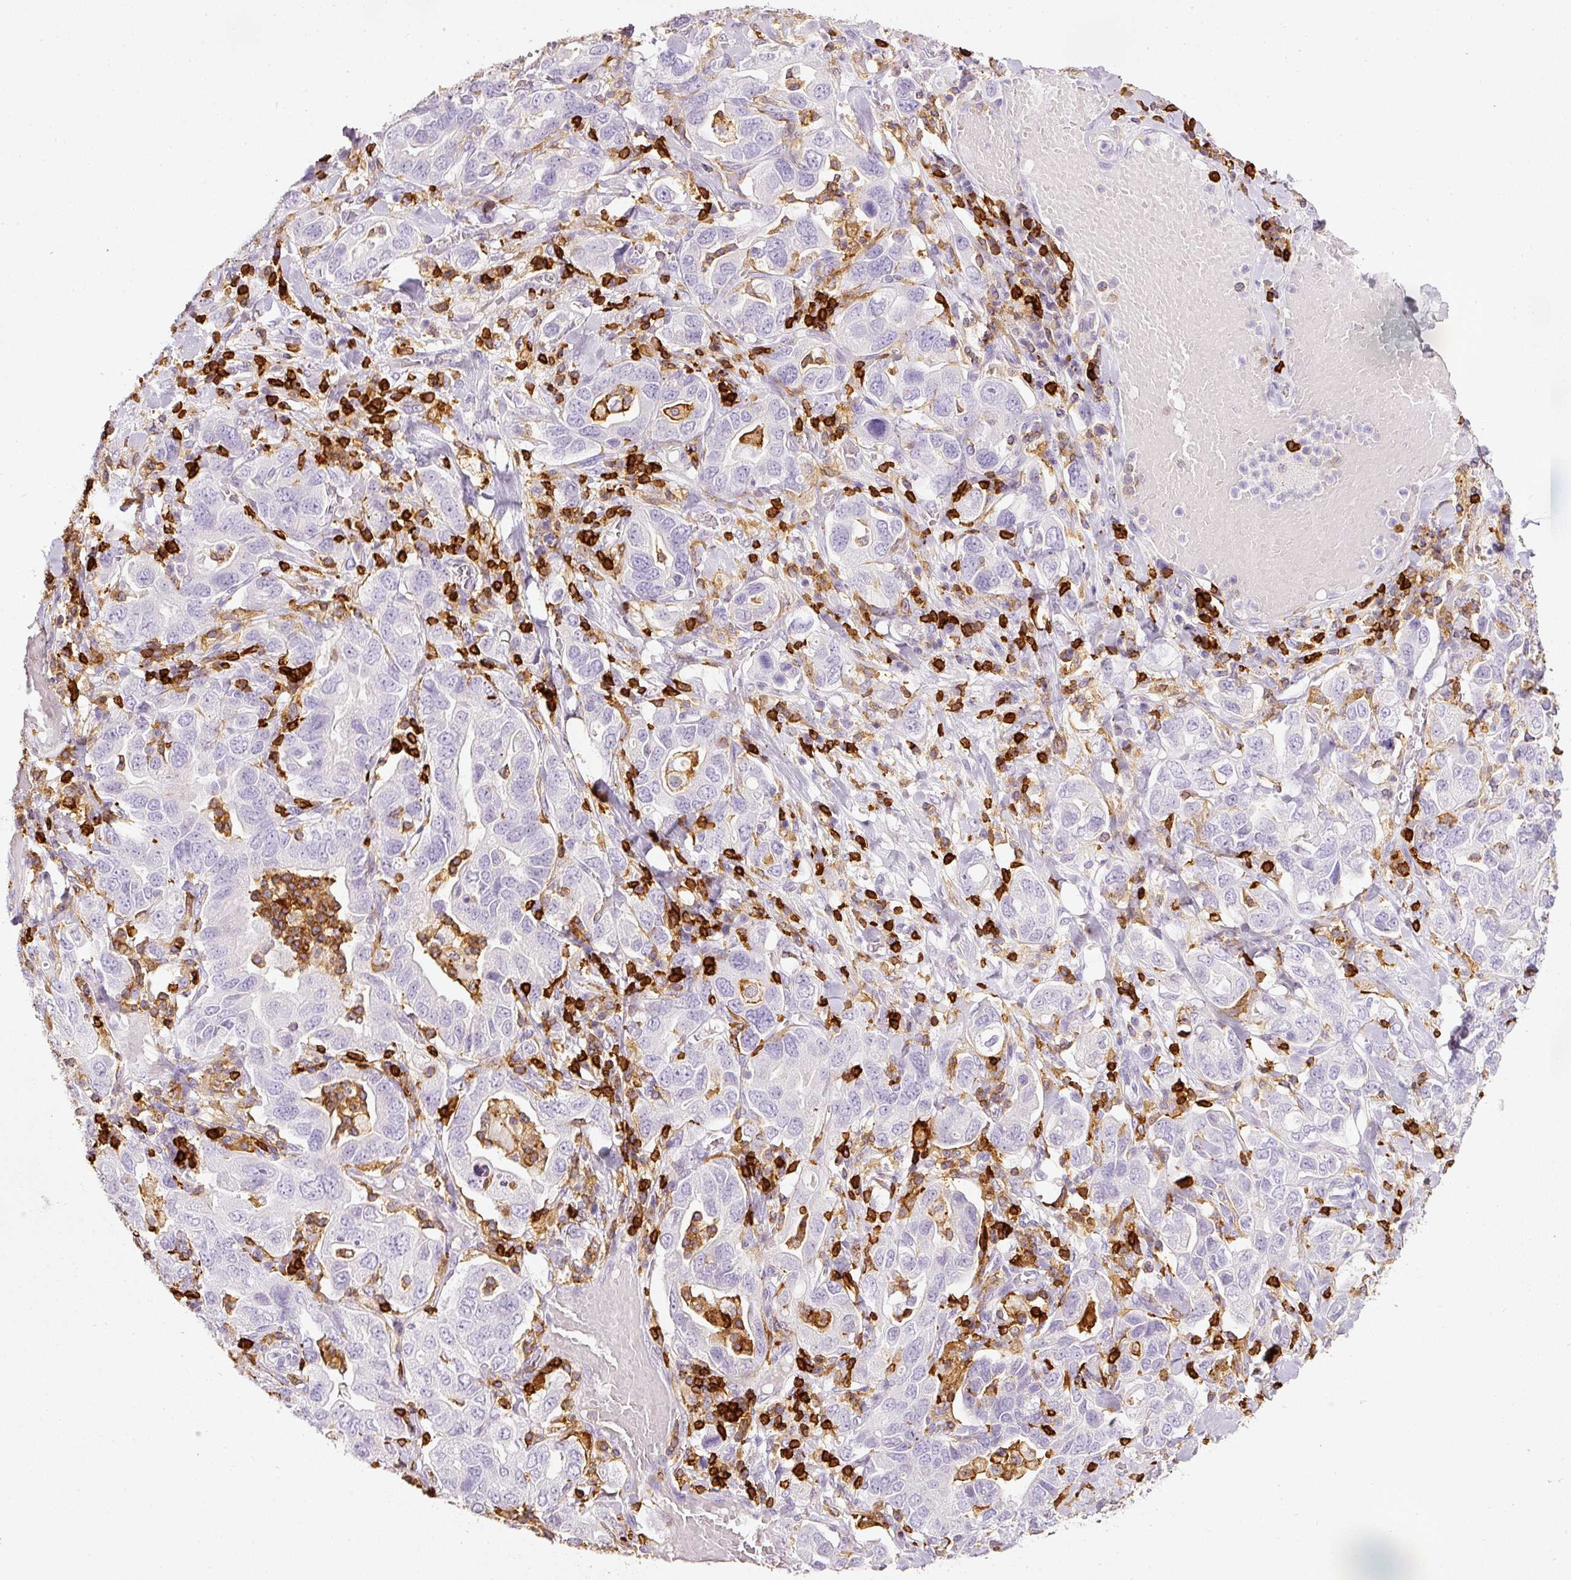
{"staining": {"intensity": "negative", "quantity": "none", "location": "none"}, "tissue": "stomach cancer", "cell_type": "Tumor cells", "image_type": "cancer", "snomed": [{"axis": "morphology", "description": "Adenocarcinoma, NOS"}, {"axis": "topography", "description": "Stomach, upper"}, {"axis": "topography", "description": "Stomach"}], "caption": "The micrograph reveals no staining of tumor cells in stomach cancer (adenocarcinoma).", "gene": "EVL", "patient": {"sex": "male", "age": 62}}